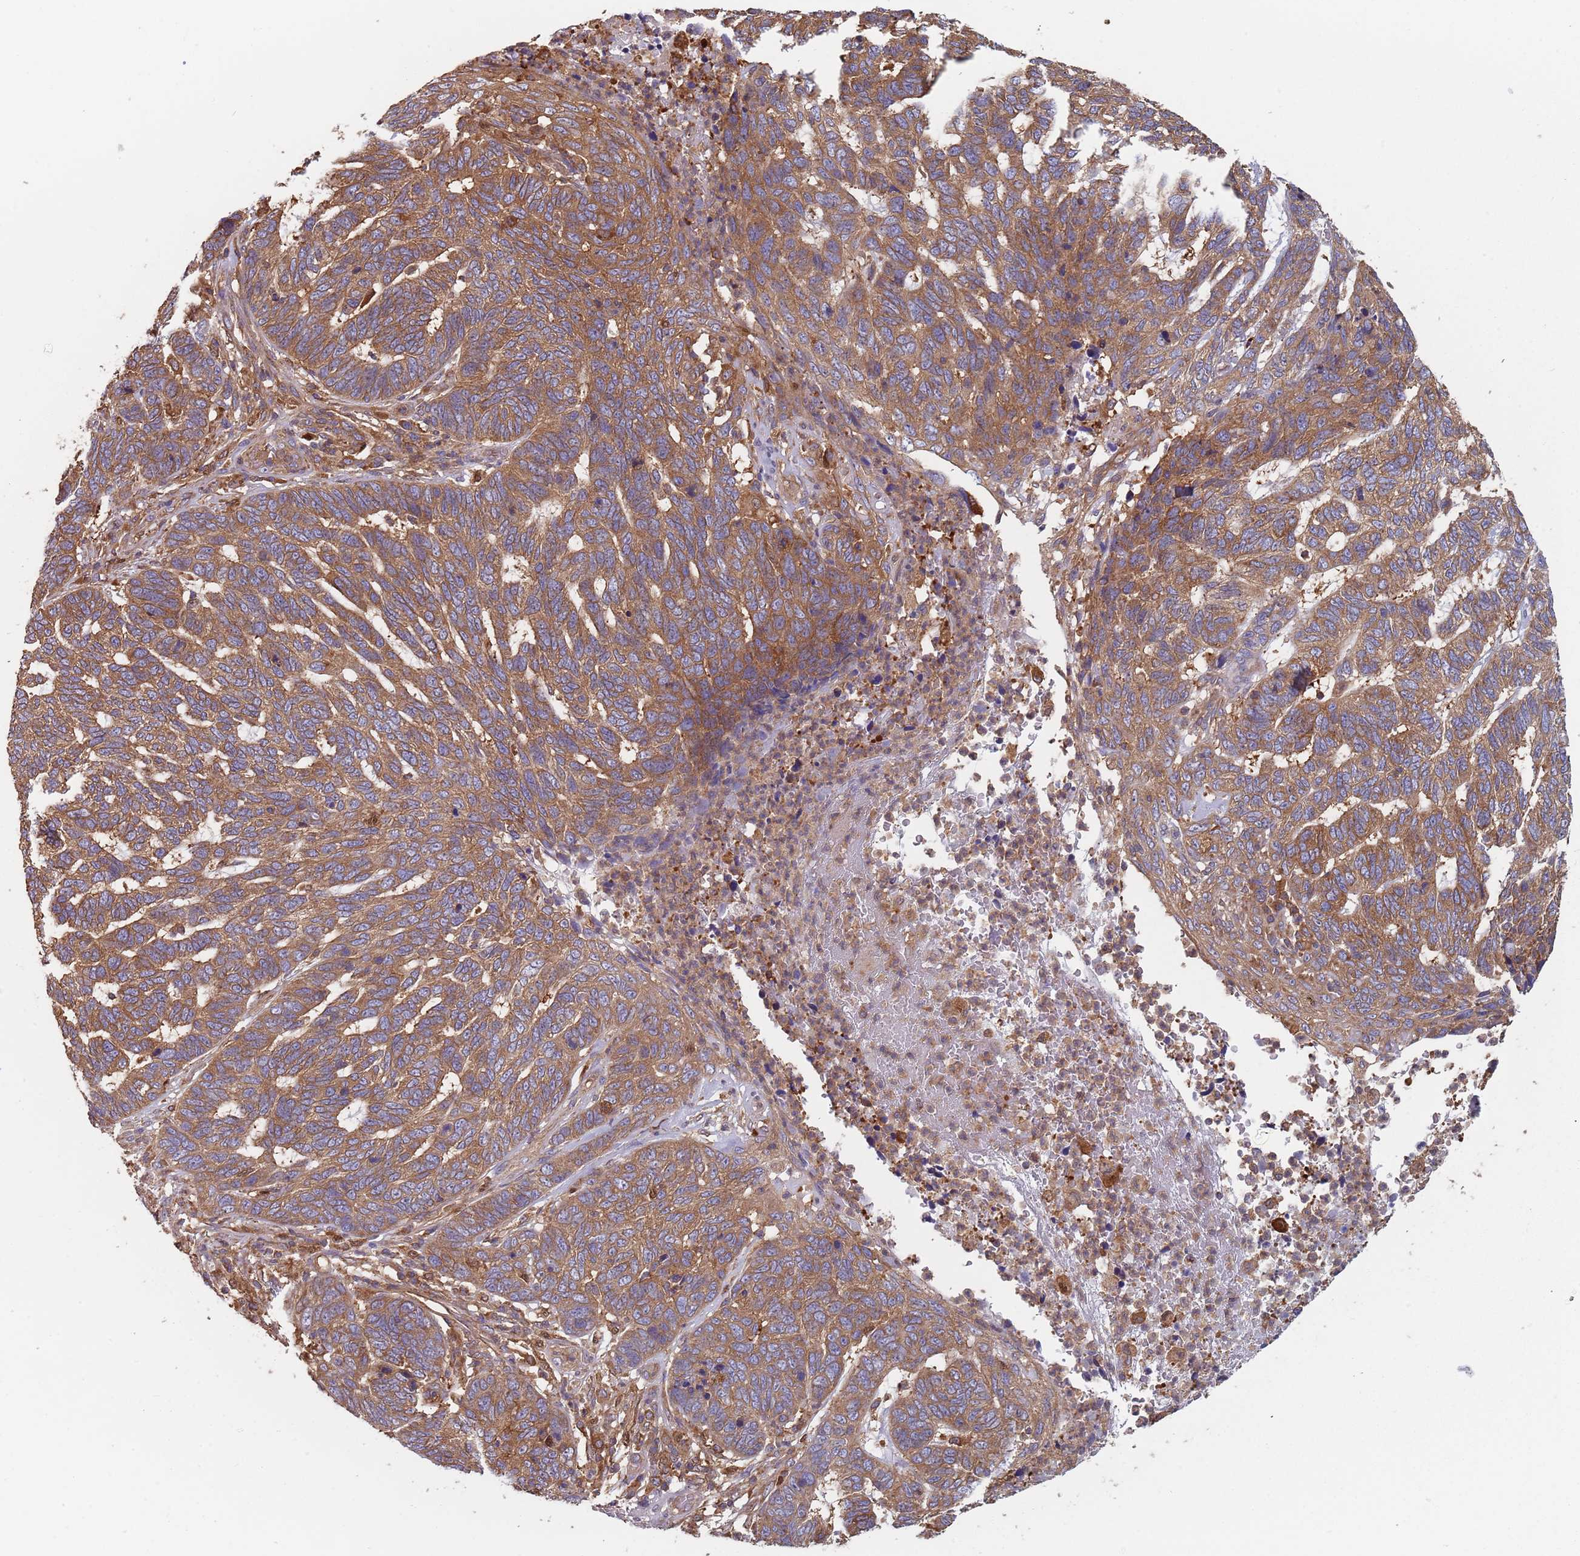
{"staining": {"intensity": "moderate", "quantity": ">75%", "location": "cytoplasmic/membranous"}, "tissue": "skin cancer", "cell_type": "Tumor cells", "image_type": "cancer", "snomed": [{"axis": "morphology", "description": "Basal cell carcinoma"}, {"axis": "topography", "description": "Skin"}], "caption": "Brown immunohistochemical staining in human skin basal cell carcinoma exhibits moderate cytoplasmic/membranous positivity in approximately >75% of tumor cells.", "gene": "GDI2", "patient": {"sex": "female", "age": 65}}